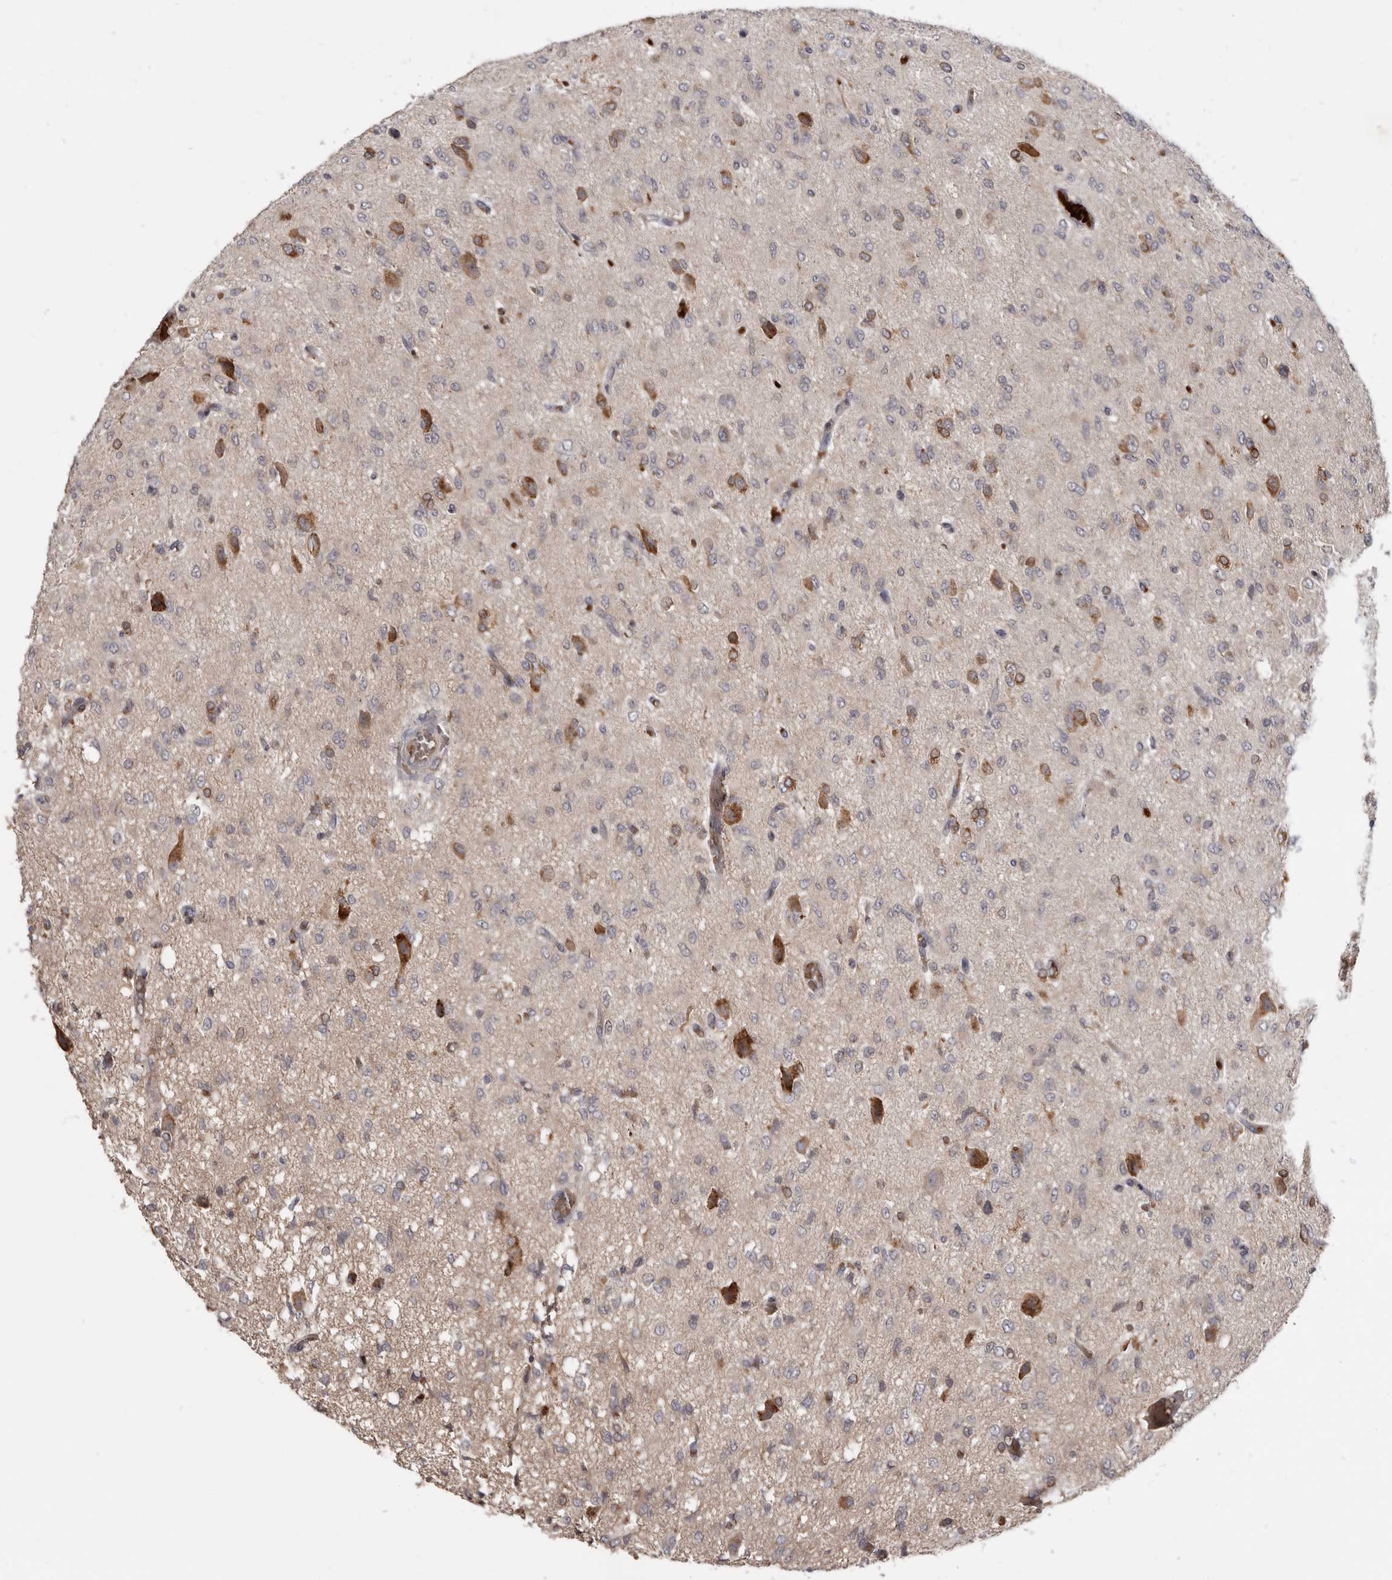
{"staining": {"intensity": "moderate", "quantity": "<25%", "location": "cytoplasmic/membranous"}, "tissue": "glioma", "cell_type": "Tumor cells", "image_type": "cancer", "snomed": [{"axis": "morphology", "description": "Glioma, malignant, High grade"}, {"axis": "topography", "description": "Brain"}], "caption": "Immunohistochemical staining of malignant high-grade glioma shows moderate cytoplasmic/membranous protein expression in approximately <25% of tumor cells.", "gene": "NENF", "patient": {"sex": "female", "age": 59}}